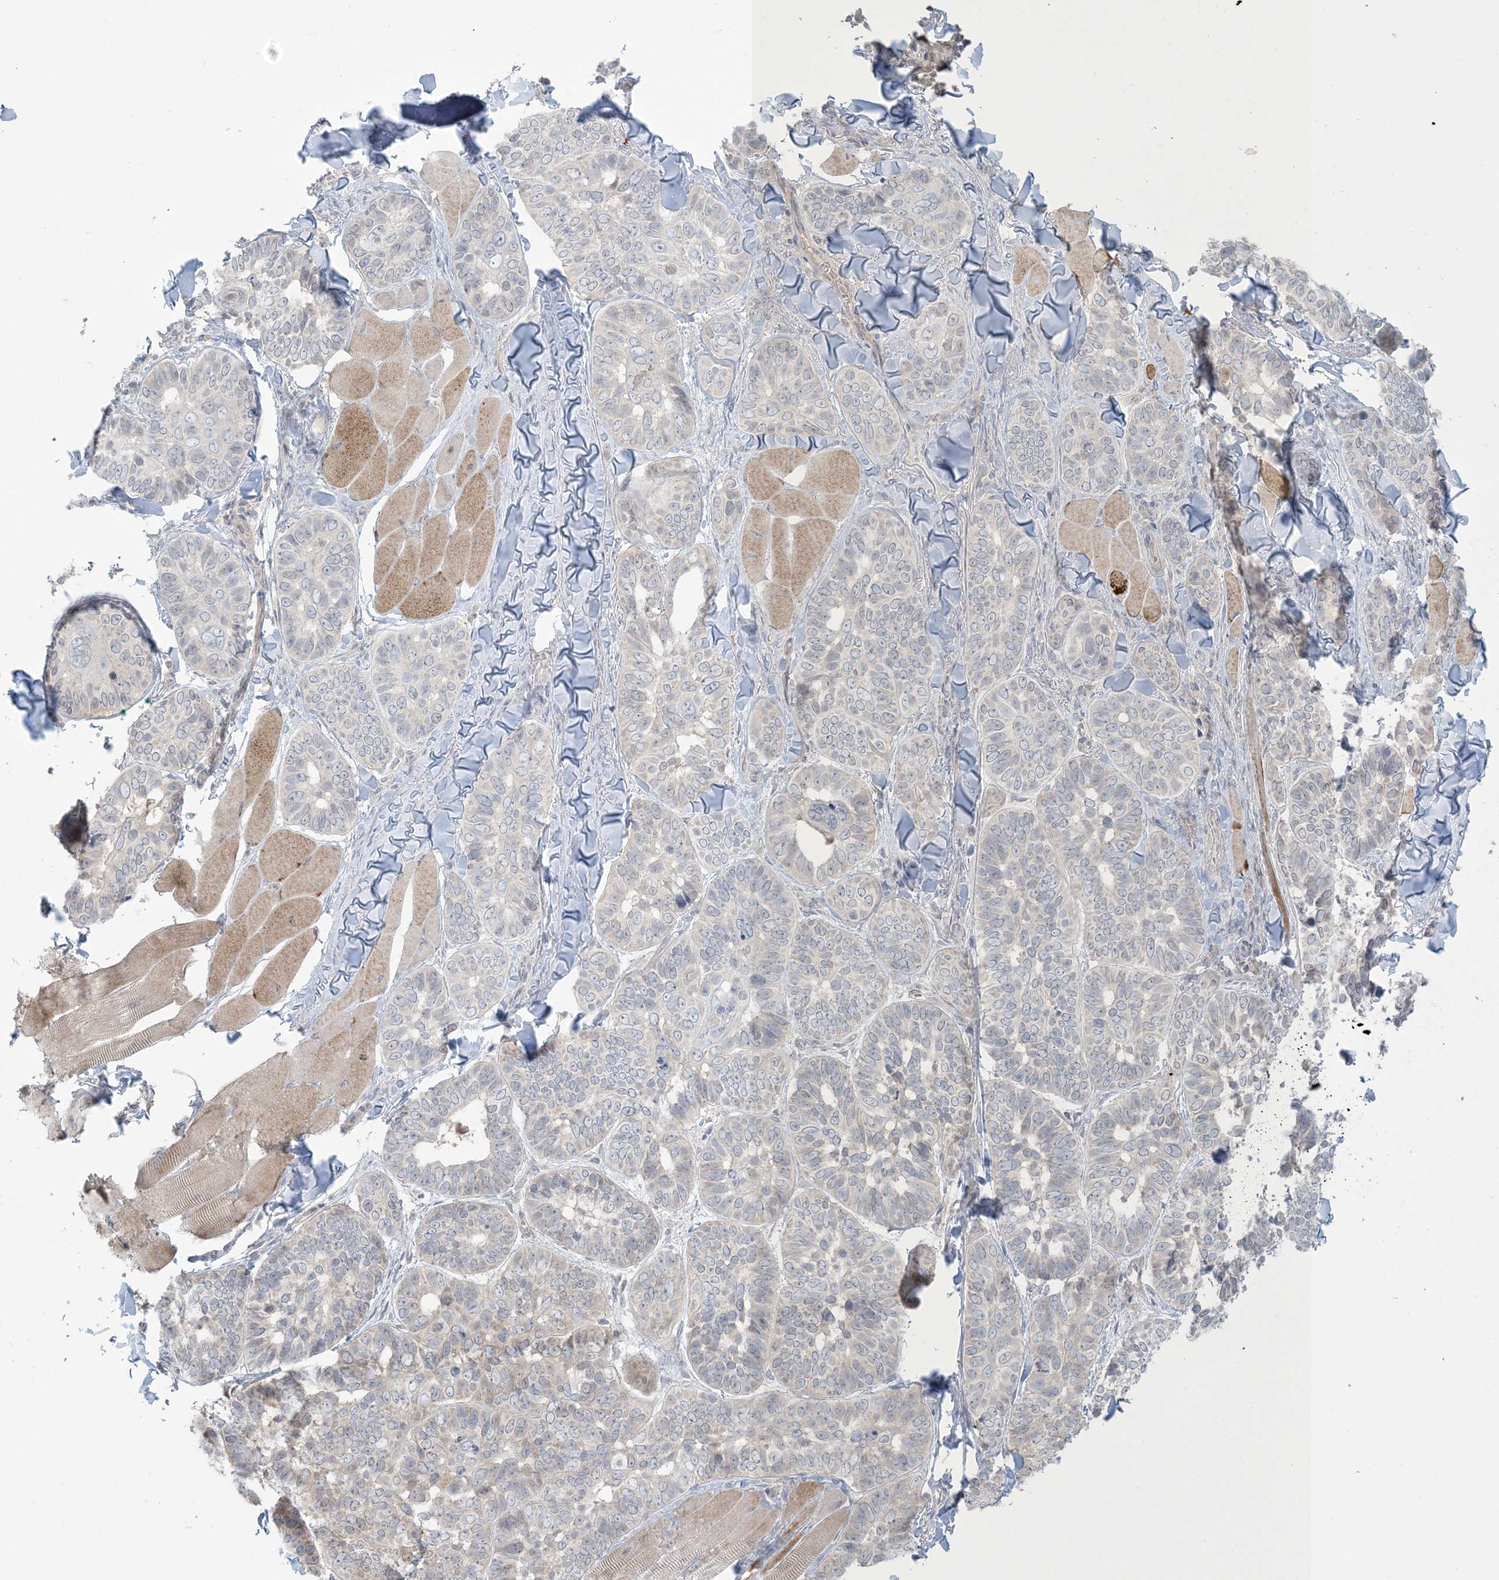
{"staining": {"intensity": "negative", "quantity": "none", "location": "none"}, "tissue": "skin cancer", "cell_type": "Tumor cells", "image_type": "cancer", "snomed": [{"axis": "morphology", "description": "Basal cell carcinoma"}, {"axis": "topography", "description": "Skin"}], "caption": "IHC histopathology image of neoplastic tissue: human skin cancer (basal cell carcinoma) stained with DAB (3,3'-diaminobenzidine) reveals no significant protein expression in tumor cells.", "gene": "NRBP2", "patient": {"sex": "male", "age": 62}}